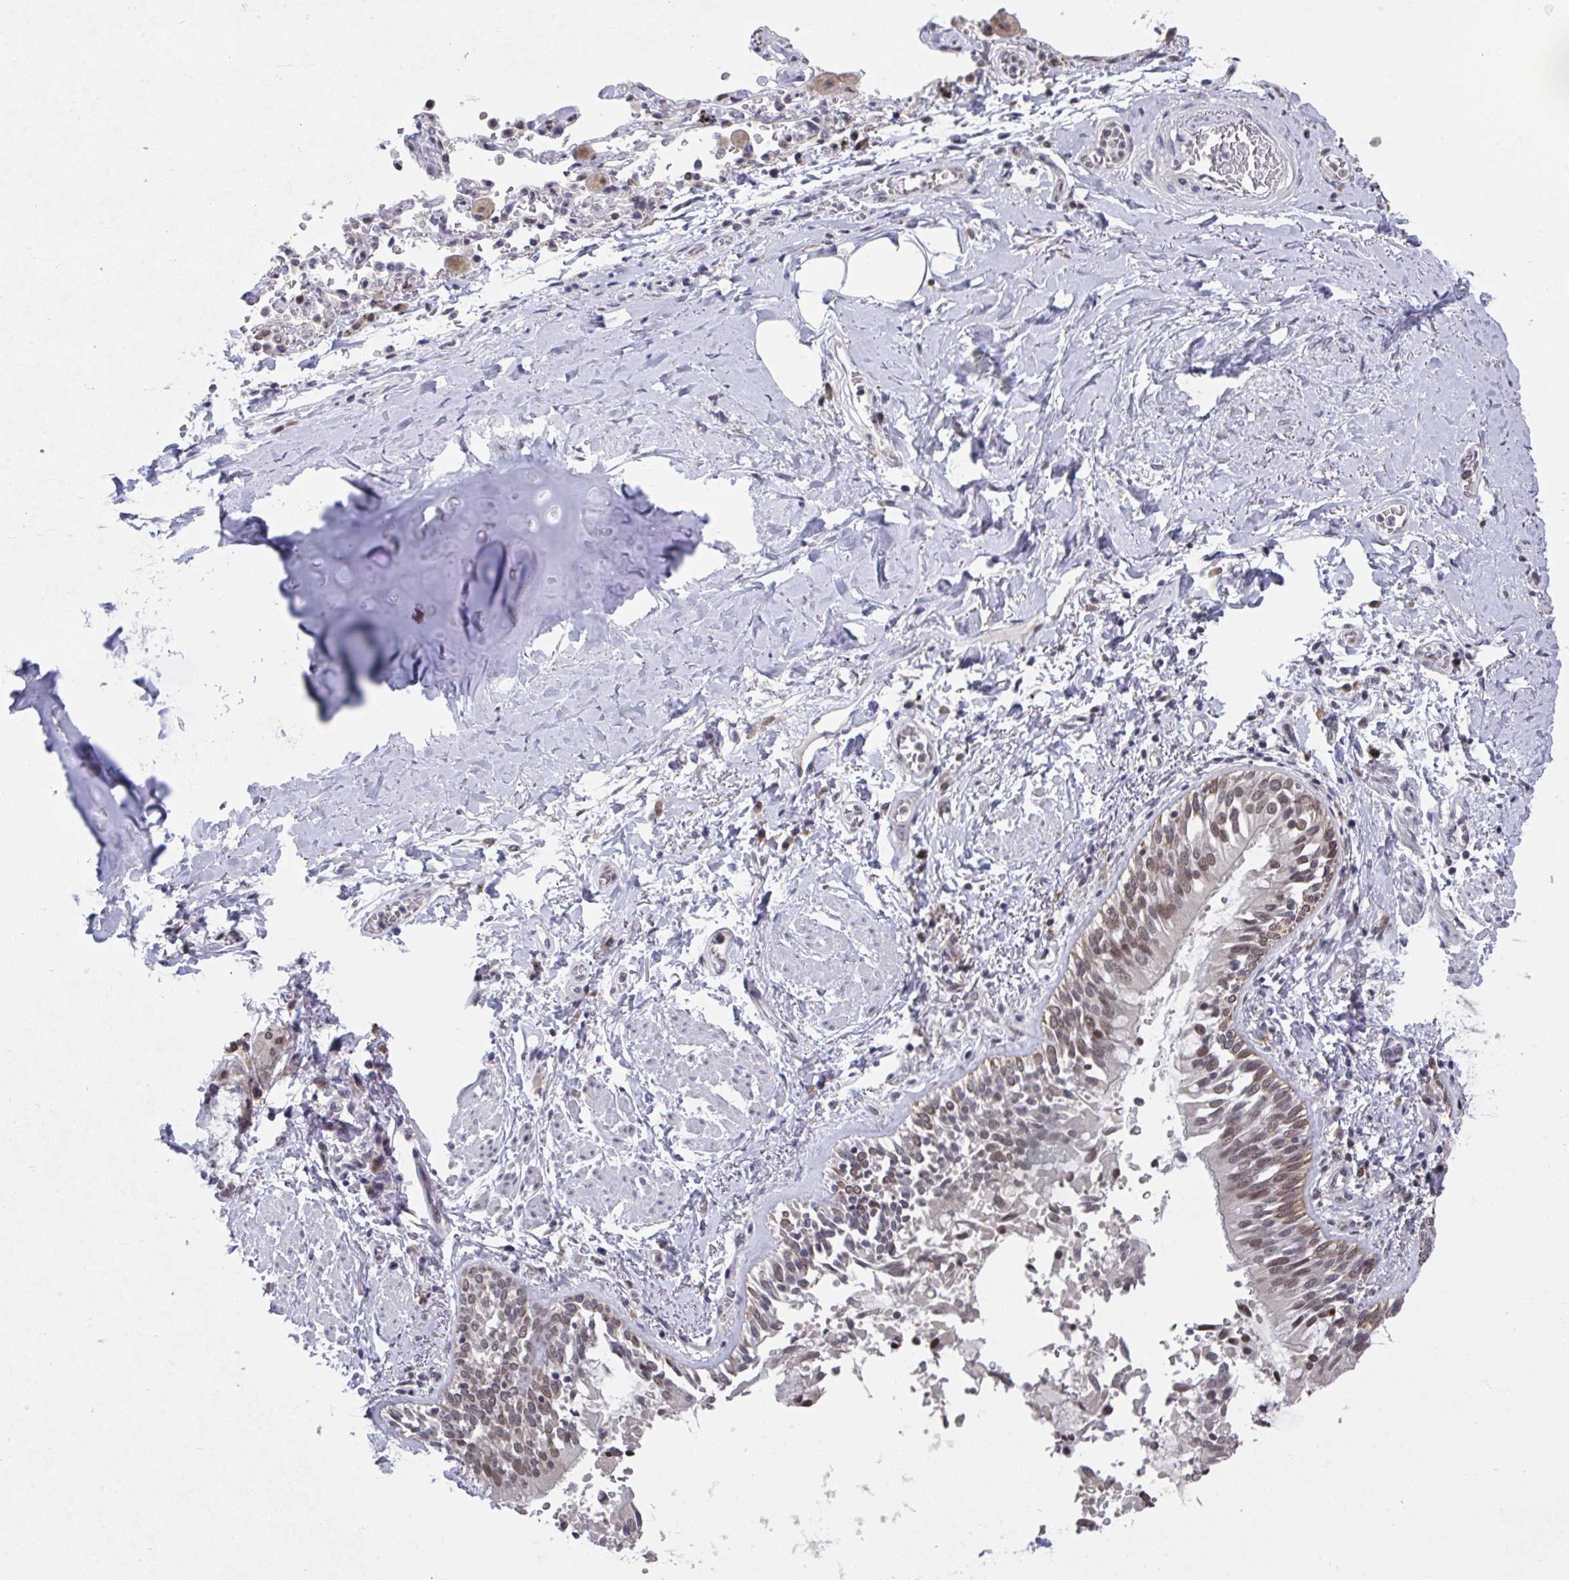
{"staining": {"intensity": "moderate", "quantity": "<25%", "location": "nuclear"}, "tissue": "adipose tissue", "cell_type": "Adipocytes", "image_type": "normal", "snomed": [{"axis": "morphology", "description": "Normal tissue, NOS"}, {"axis": "morphology", "description": "Degeneration, NOS"}, {"axis": "topography", "description": "Cartilage tissue"}, {"axis": "topography", "description": "Lung"}], "caption": "IHC staining of benign adipose tissue, which displays low levels of moderate nuclear positivity in approximately <25% of adipocytes indicating moderate nuclear protein positivity. The staining was performed using DAB (3,3'-diaminobenzidine) (brown) for protein detection and nuclei were counterstained in hematoxylin (blue).", "gene": "JMJD1C", "patient": {"sex": "female", "age": 61}}